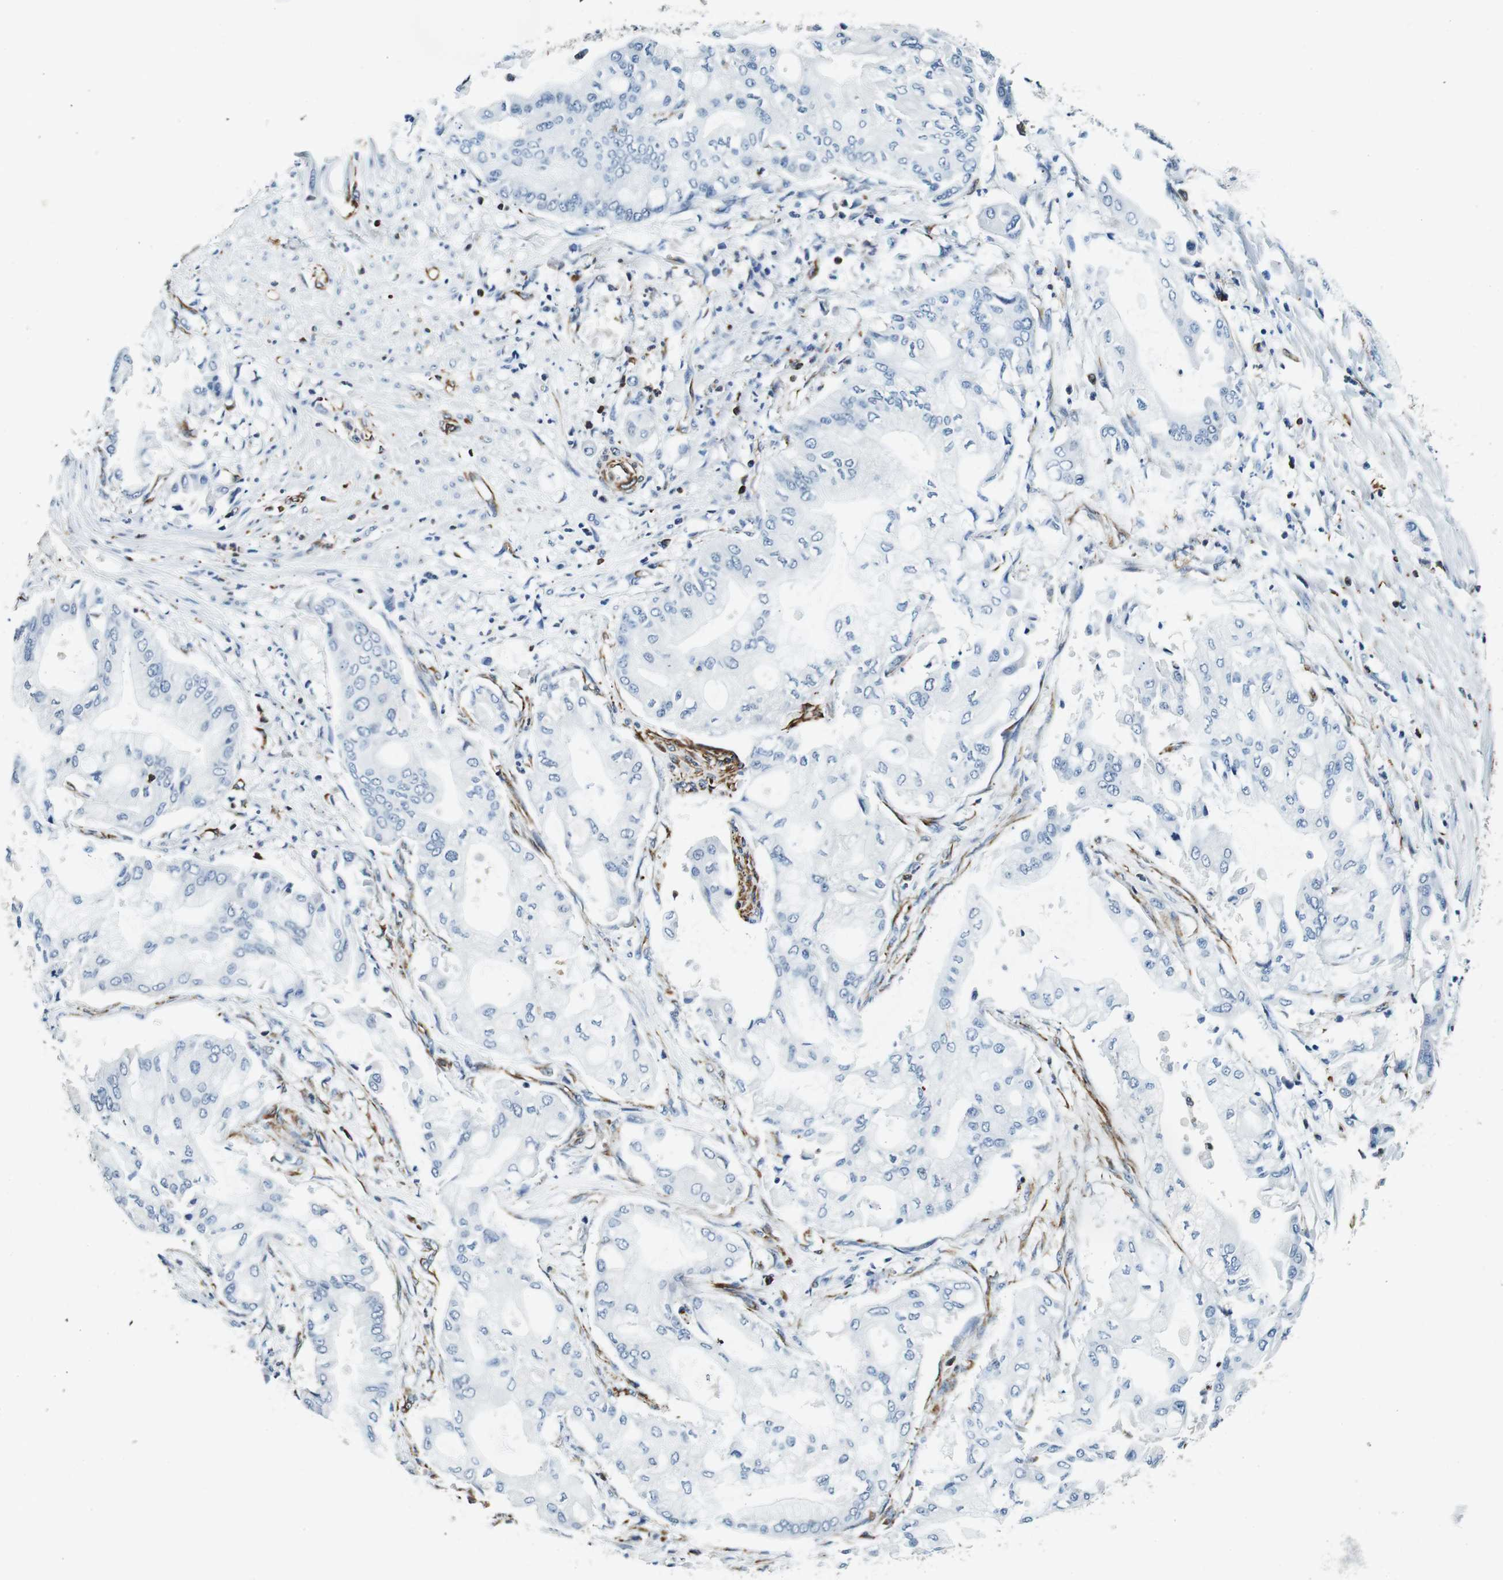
{"staining": {"intensity": "negative", "quantity": "none", "location": "none"}, "tissue": "pancreatic cancer", "cell_type": "Tumor cells", "image_type": "cancer", "snomed": [{"axis": "morphology", "description": "Adenocarcinoma, NOS"}, {"axis": "morphology", "description": "Adenocarcinoma, metastatic, NOS"}, {"axis": "topography", "description": "Lymph node"}, {"axis": "topography", "description": "Pancreas"}, {"axis": "topography", "description": "Duodenum"}], "caption": "DAB immunohistochemical staining of human metastatic adenocarcinoma (pancreatic) exhibits no significant positivity in tumor cells. (DAB immunohistochemistry visualized using brightfield microscopy, high magnification).", "gene": "GJE1", "patient": {"sex": "female", "age": 64}}